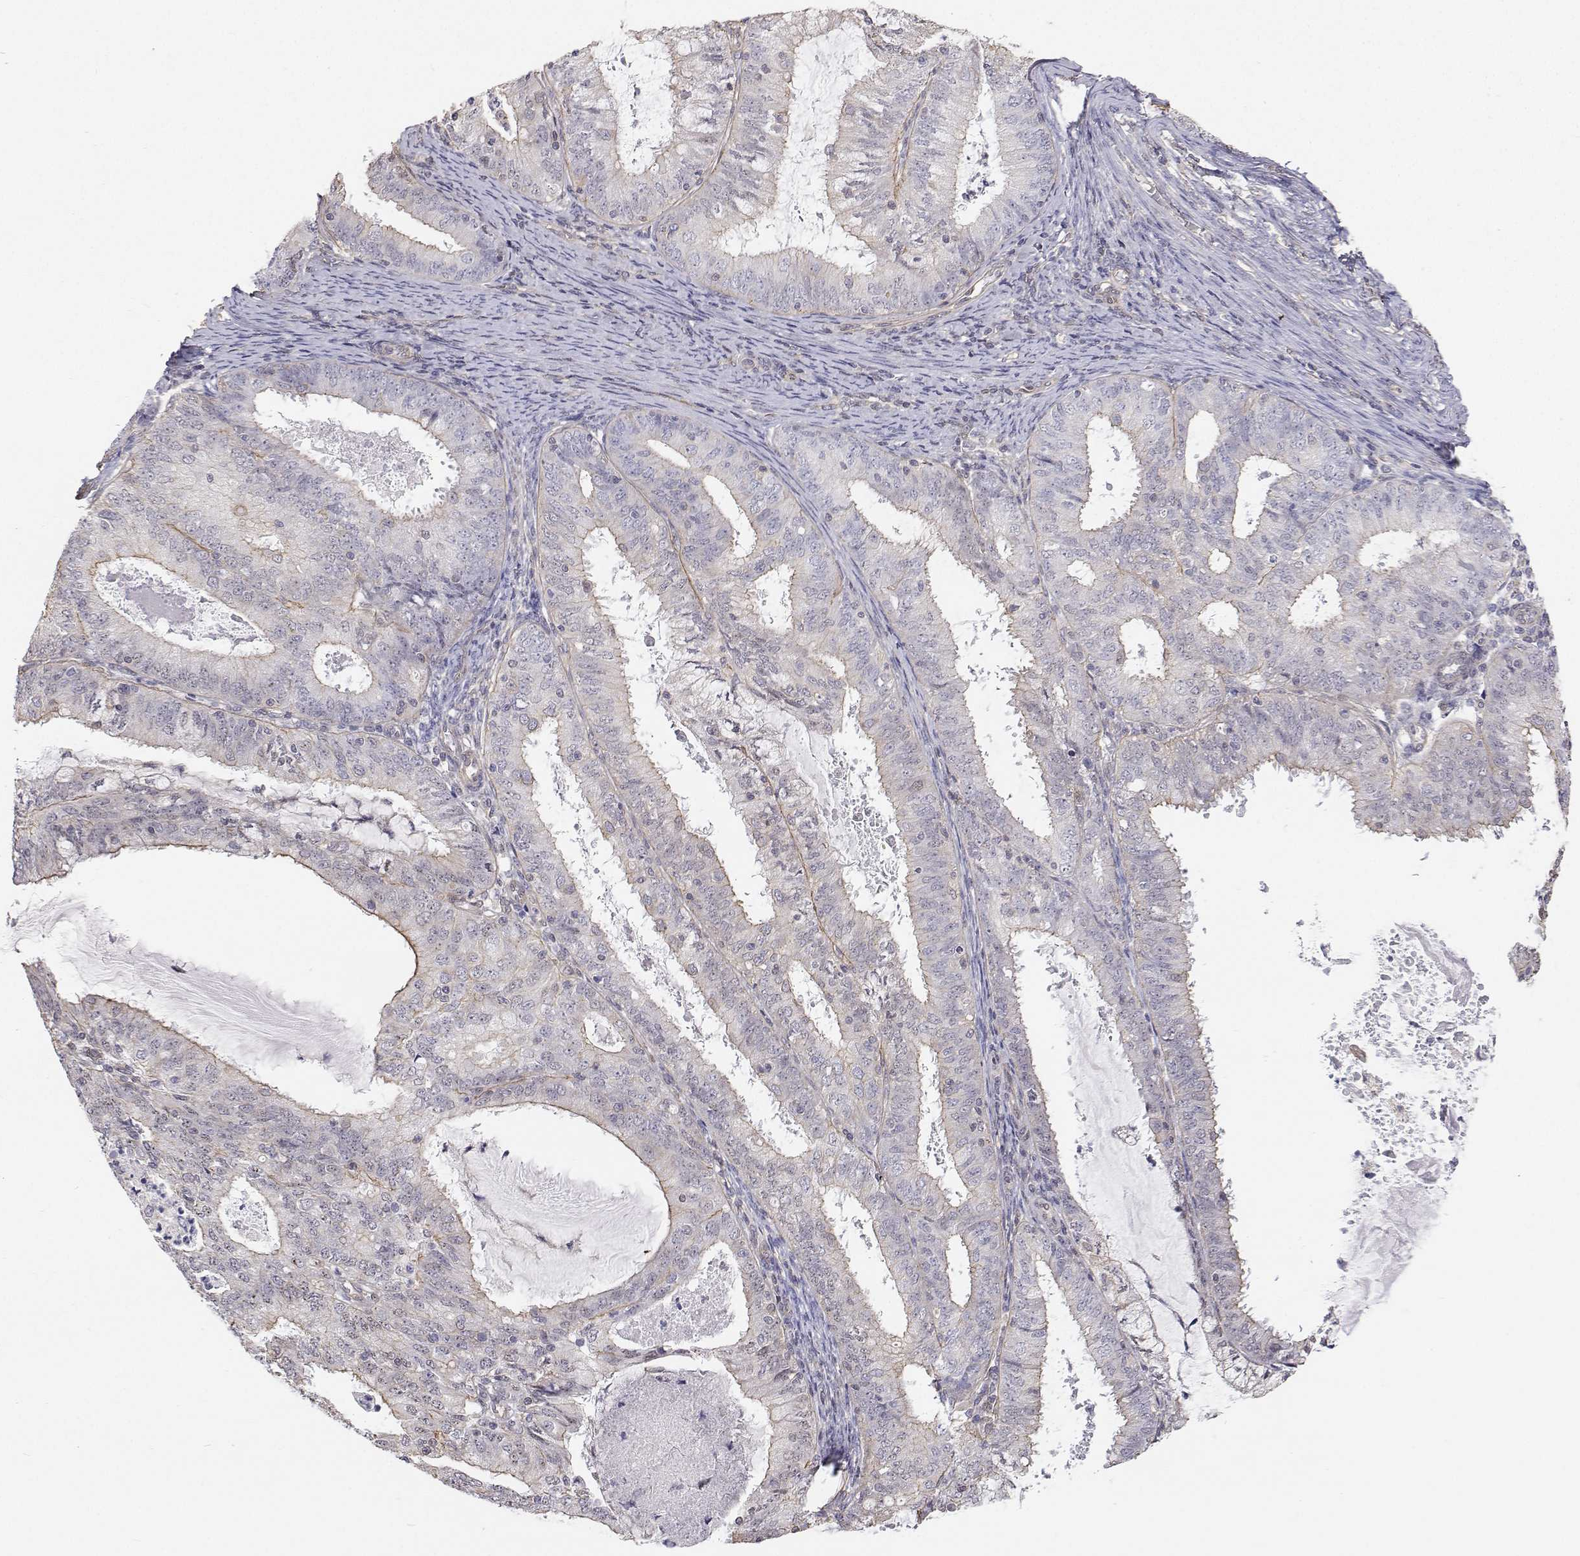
{"staining": {"intensity": "weak", "quantity": "<25%", "location": "cytoplasmic/membranous"}, "tissue": "endometrial cancer", "cell_type": "Tumor cells", "image_type": "cancer", "snomed": [{"axis": "morphology", "description": "Adenocarcinoma, NOS"}, {"axis": "topography", "description": "Endometrium"}], "caption": "There is no significant expression in tumor cells of endometrial cancer.", "gene": "GSDMA", "patient": {"sex": "female", "age": 57}}